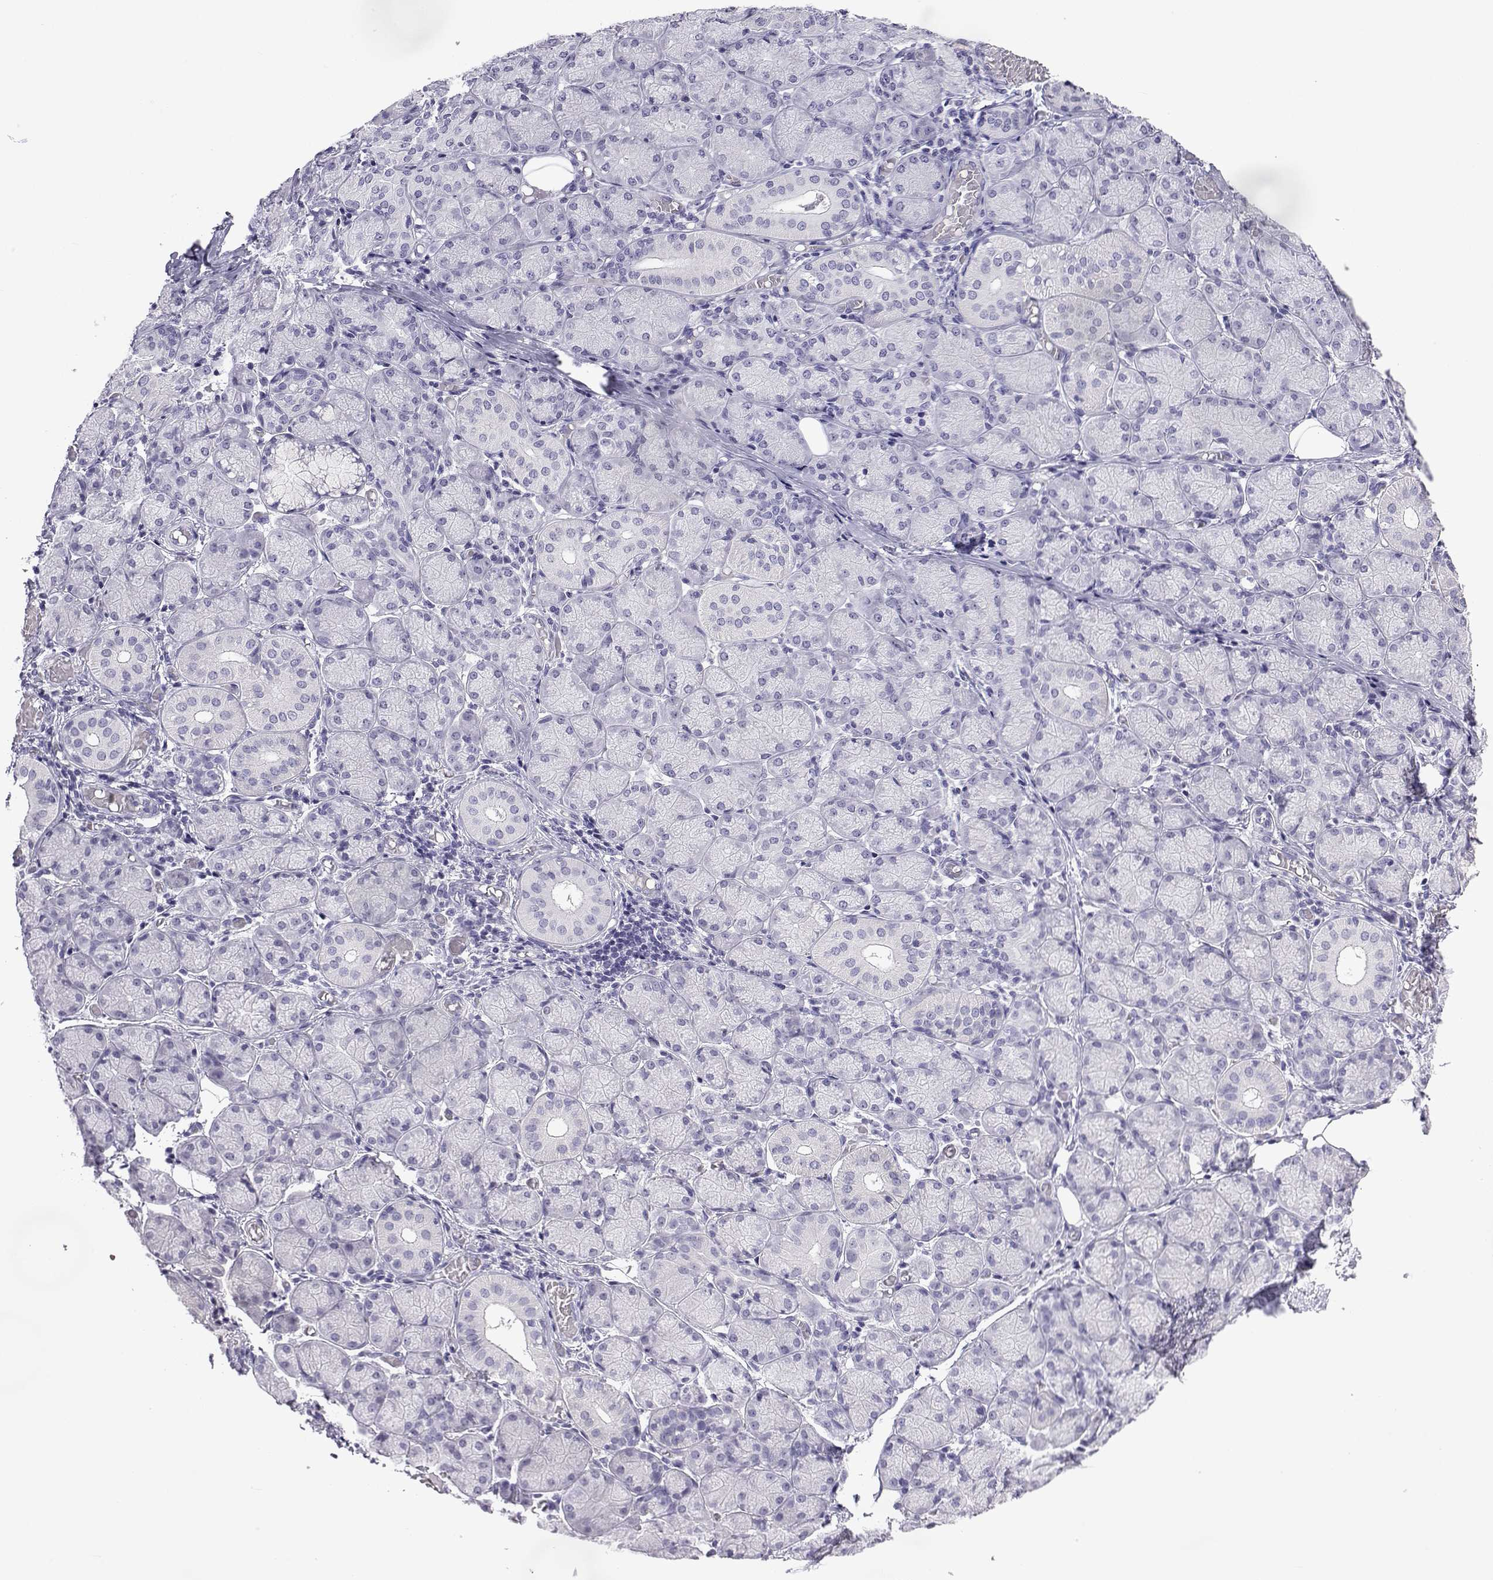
{"staining": {"intensity": "negative", "quantity": "none", "location": "none"}, "tissue": "salivary gland", "cell_type": "Glandular cells", "image_type": "normal", "snomed": [{"axis": "morphology", "description": "Normal tissue, NOS"}, {"axis": "topography", "description": "Salivary gland"}, {"axis": "topography", "description": "Peripheral nerve tissue"}], "caption": "The image shows no staining of glandular cells in benign salivary gland.", "gene": "ACTL7A", "patient": {"sex": "female", "age": 24}}